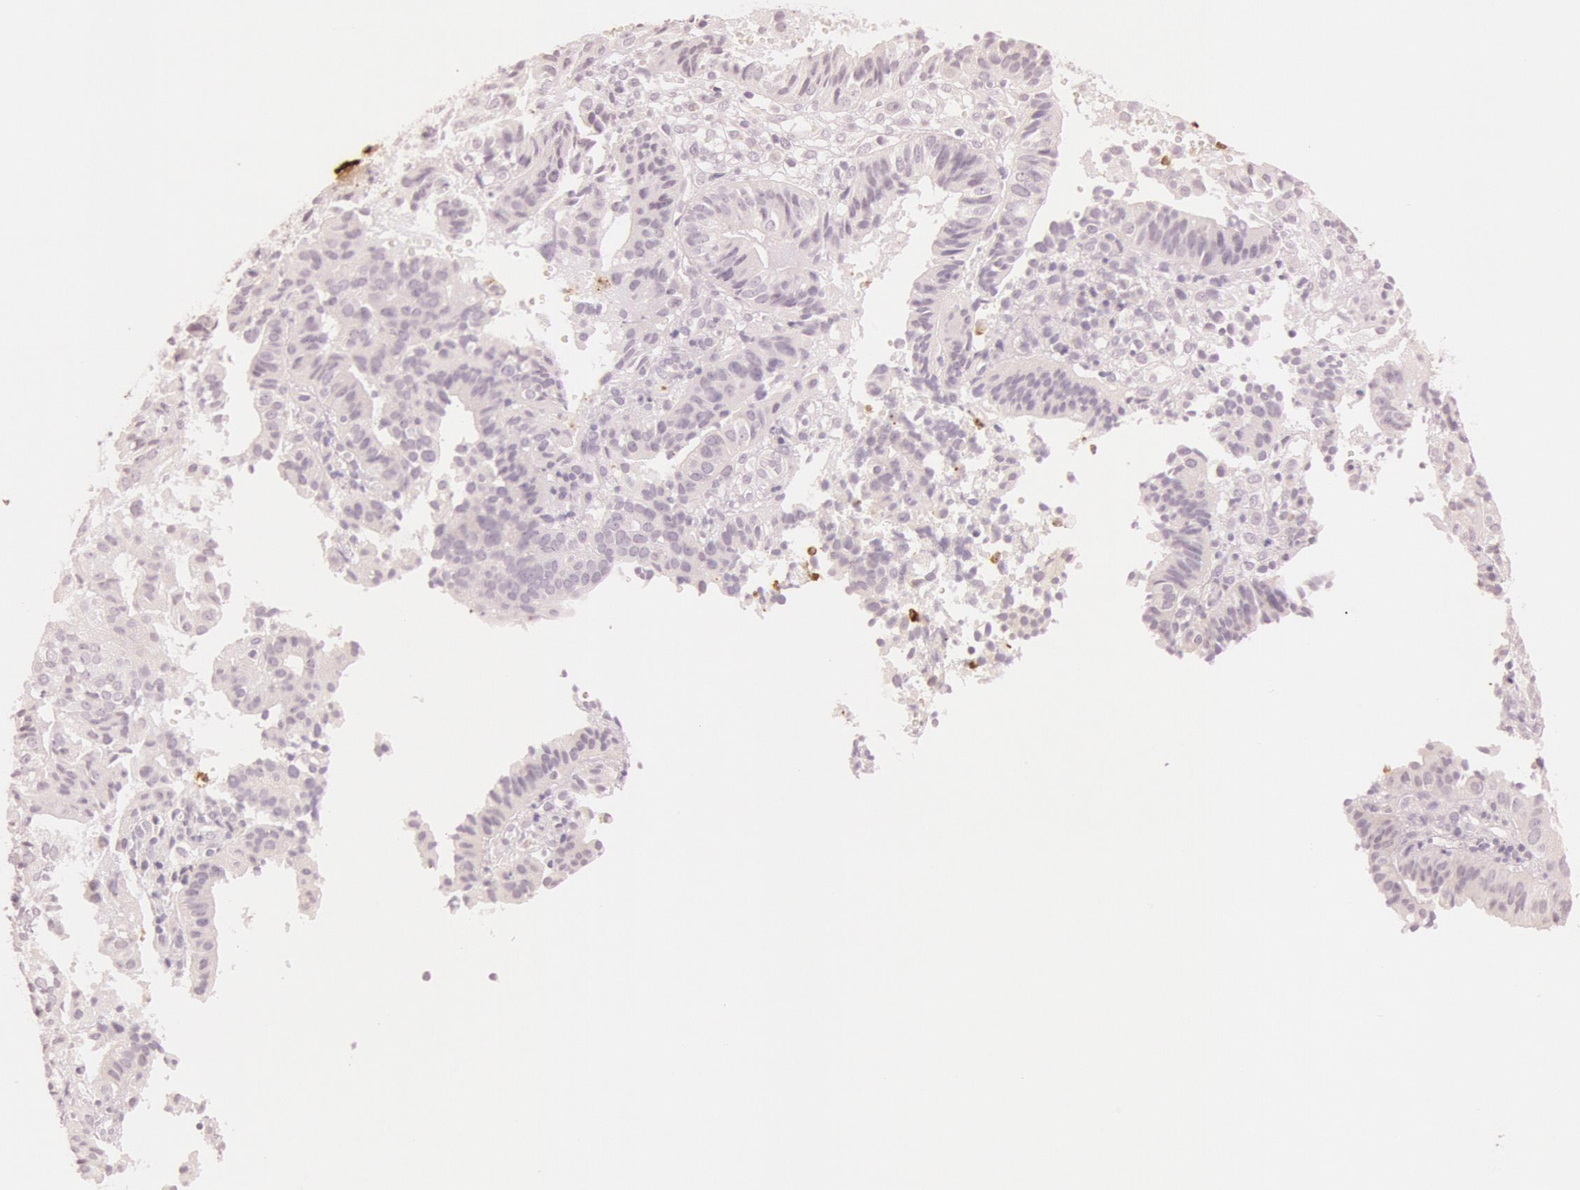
{"staining": {"intensity": "negative", "quantity": "none", "location": "none"}, "tissue": "cervical cancer", "cell_type": "Tumor cells", "image_type": "cancer", "snomed": [{"axis": "morphology", "description": "Adenocarcinoma, NOS"}, {"axis": "topography", "description": "Cervix"}], "caption": "Cervical cancer stained for a protein using immunohistochemistry (IHC) displays no positivity tumor cells.", "gene": "KDM6A", "patient": {"sex": "female", "age": 60}}